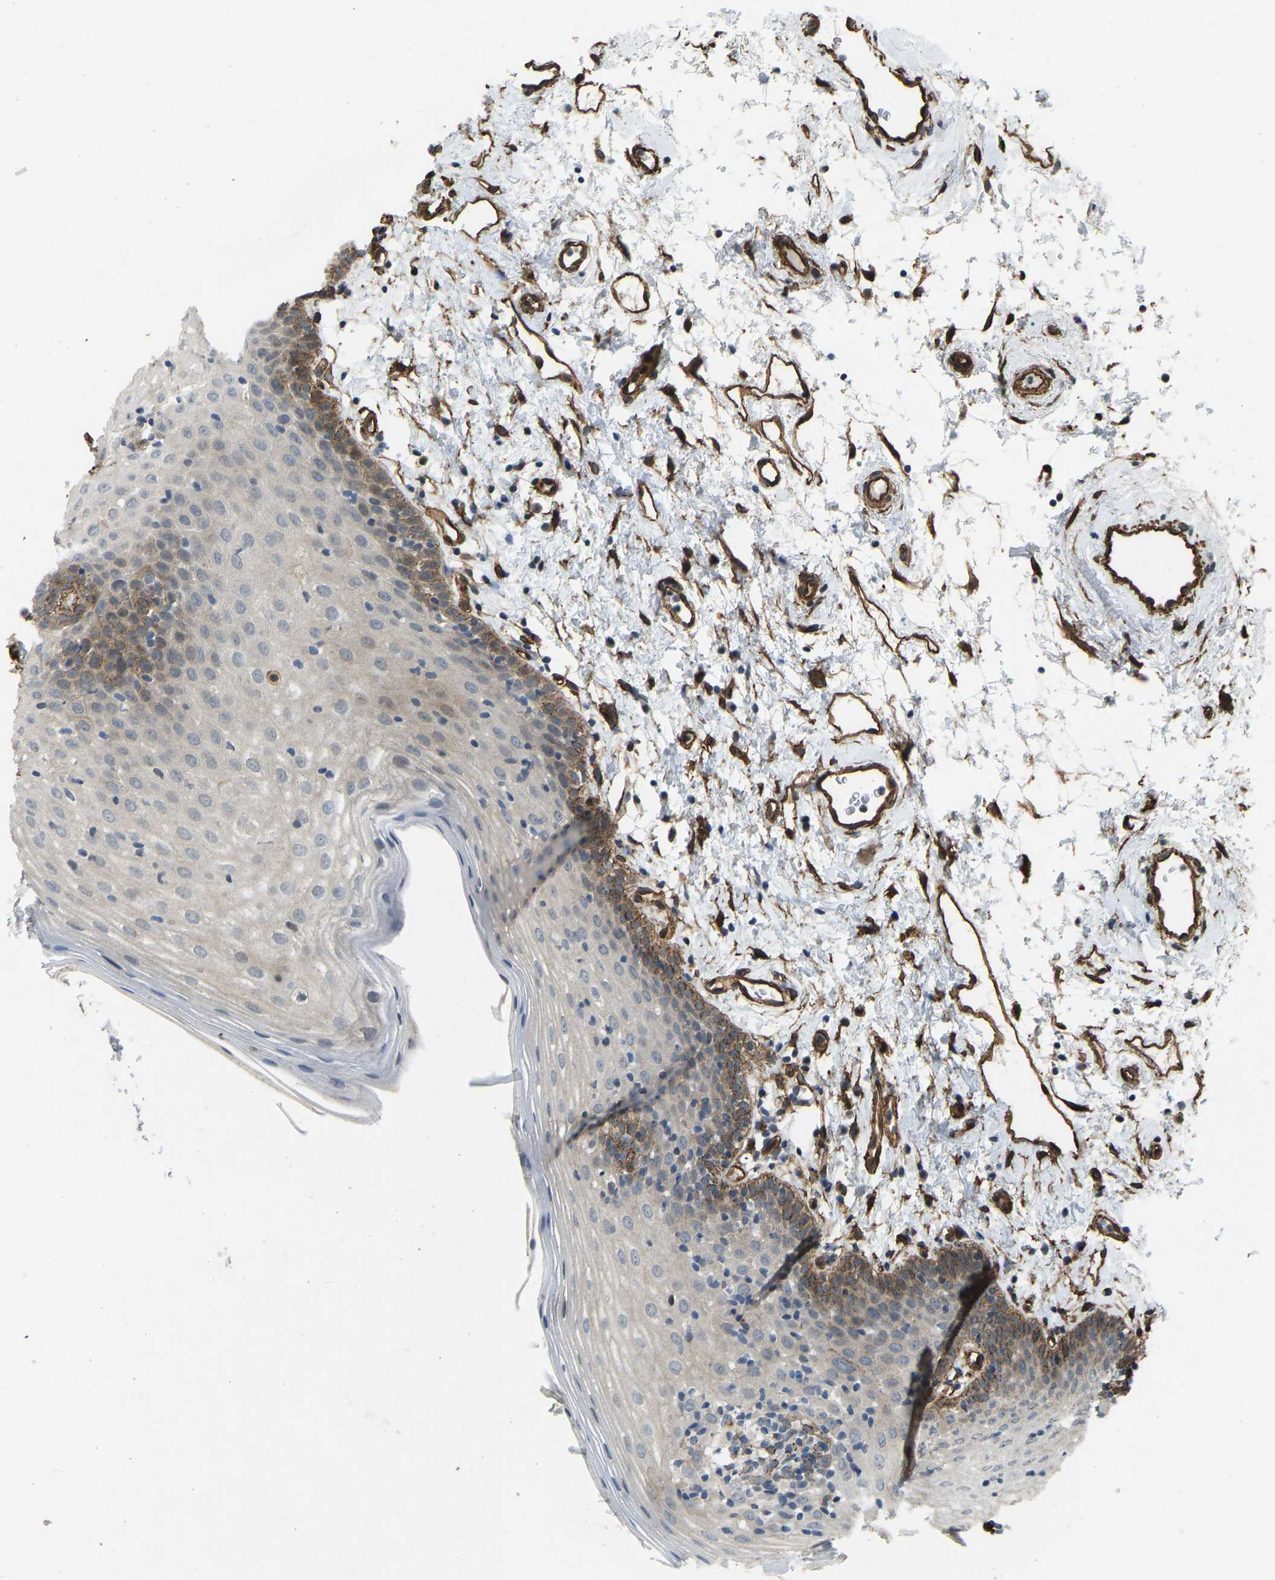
{"staining": {"intensity": "moderate", "quantity": "<25%", "location": "cytoplasmic/membranous"}, "tissue": "oral mucosa", "cell_type": "Squamous epithelial cells", "image_type": "normal", "snomed": [{"axis": "morphology", "description": "Normal tissue, NOS"}, {"axis": "topography", "description": "Oral tissue"}], "caption": "IHC of normal oral mucosa shows low levels of moderate cytoplasmic/membranous positivity in approximately <25% of squamous epithelial cells.", "gene": "NMB", "patient": {"sex": "male", "age": 66}}